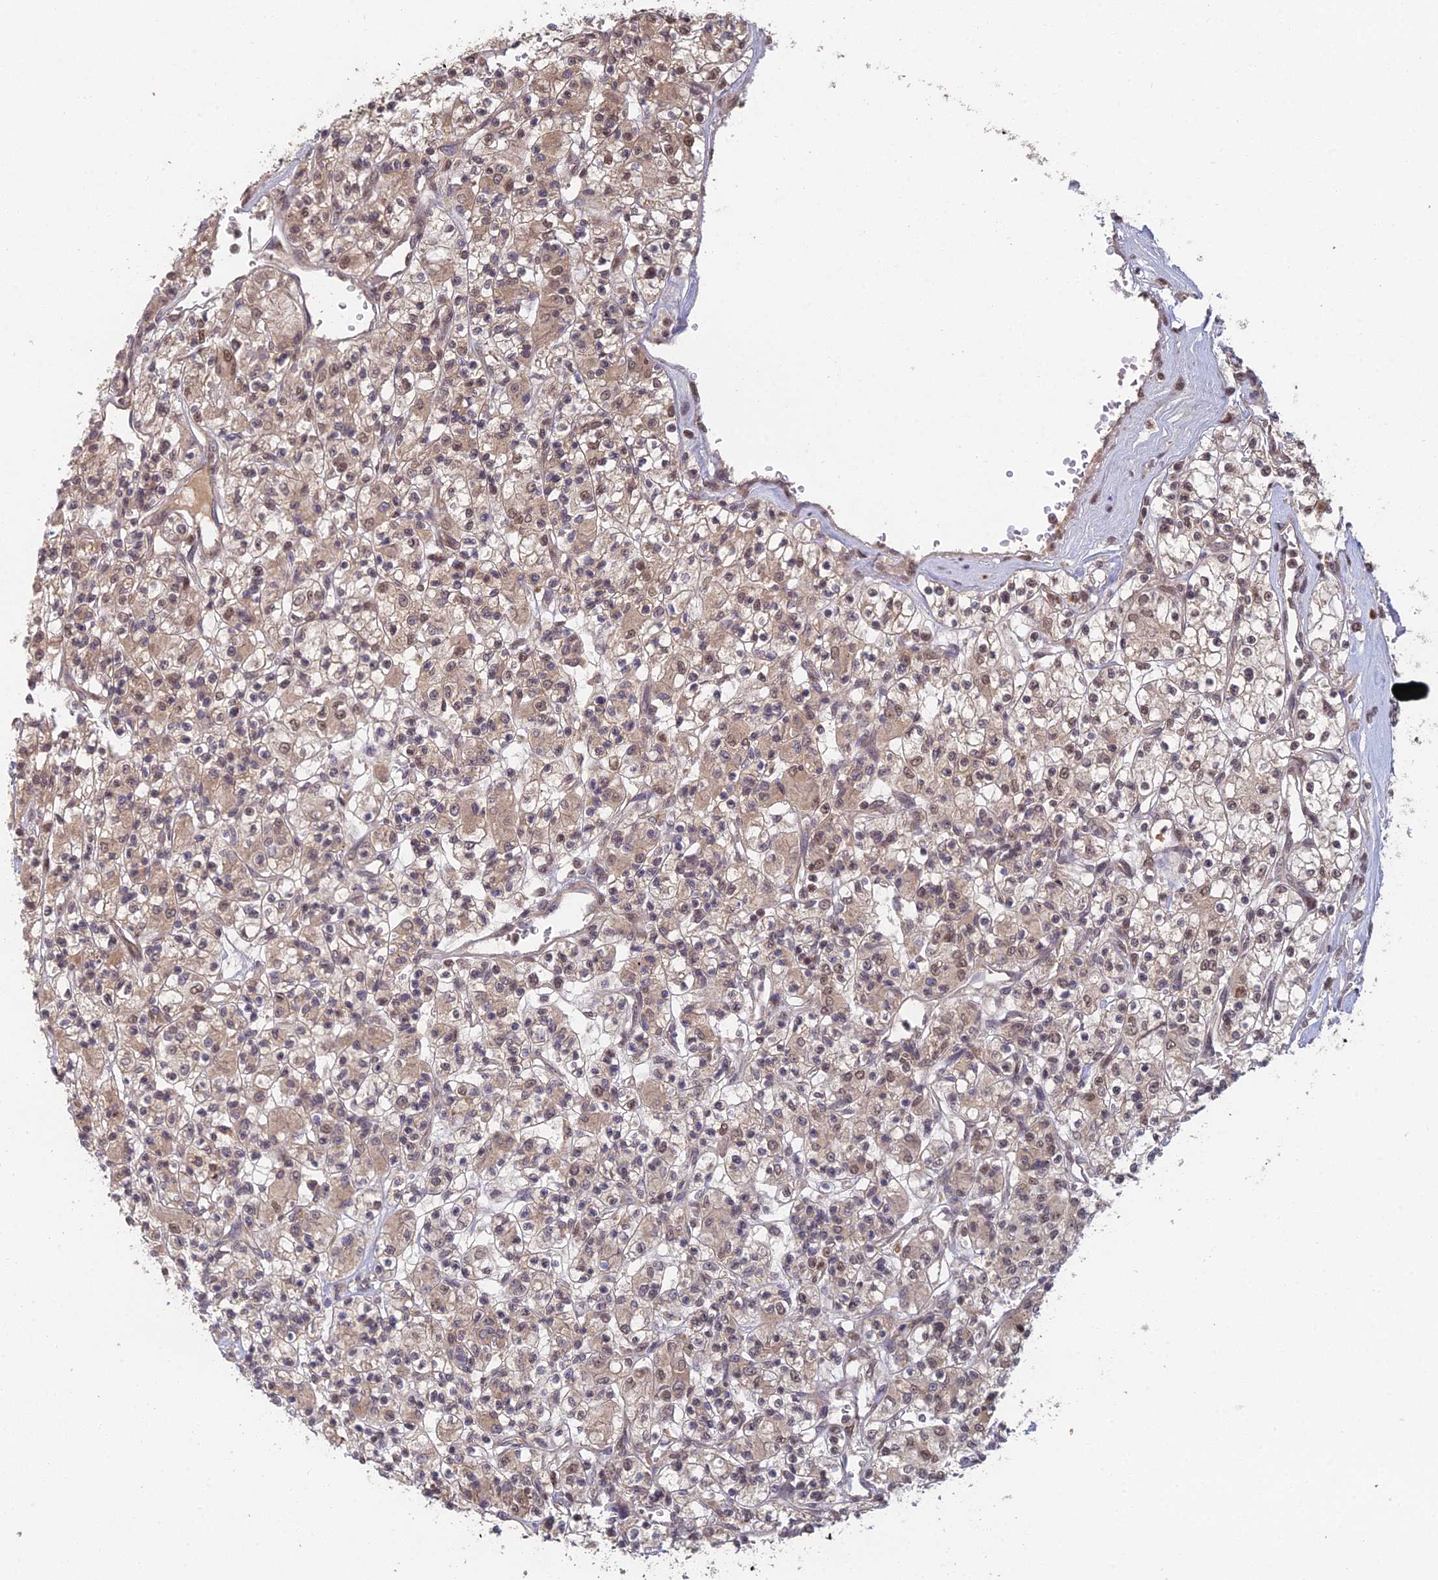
{"staining": {"intensity": "weak", "quantity": ">75%", "location": "cytoplasmic/membranous,nuclear"}, "tissue": "renal cancer", "cell_type": "Tumor cells", "image_type": "cancer", "snomed": [{"axis": "morphology", "description": "Adenocarcinoma, NOS"}, {"axis": "topography", "description": "Kidney"}], "caption": "Adenocarcinoma (renal) stained with a protein marker displays weak staining in tumor cells.", "gene": "RANBP3", "patient": {"sex": "female", "age": 59}}